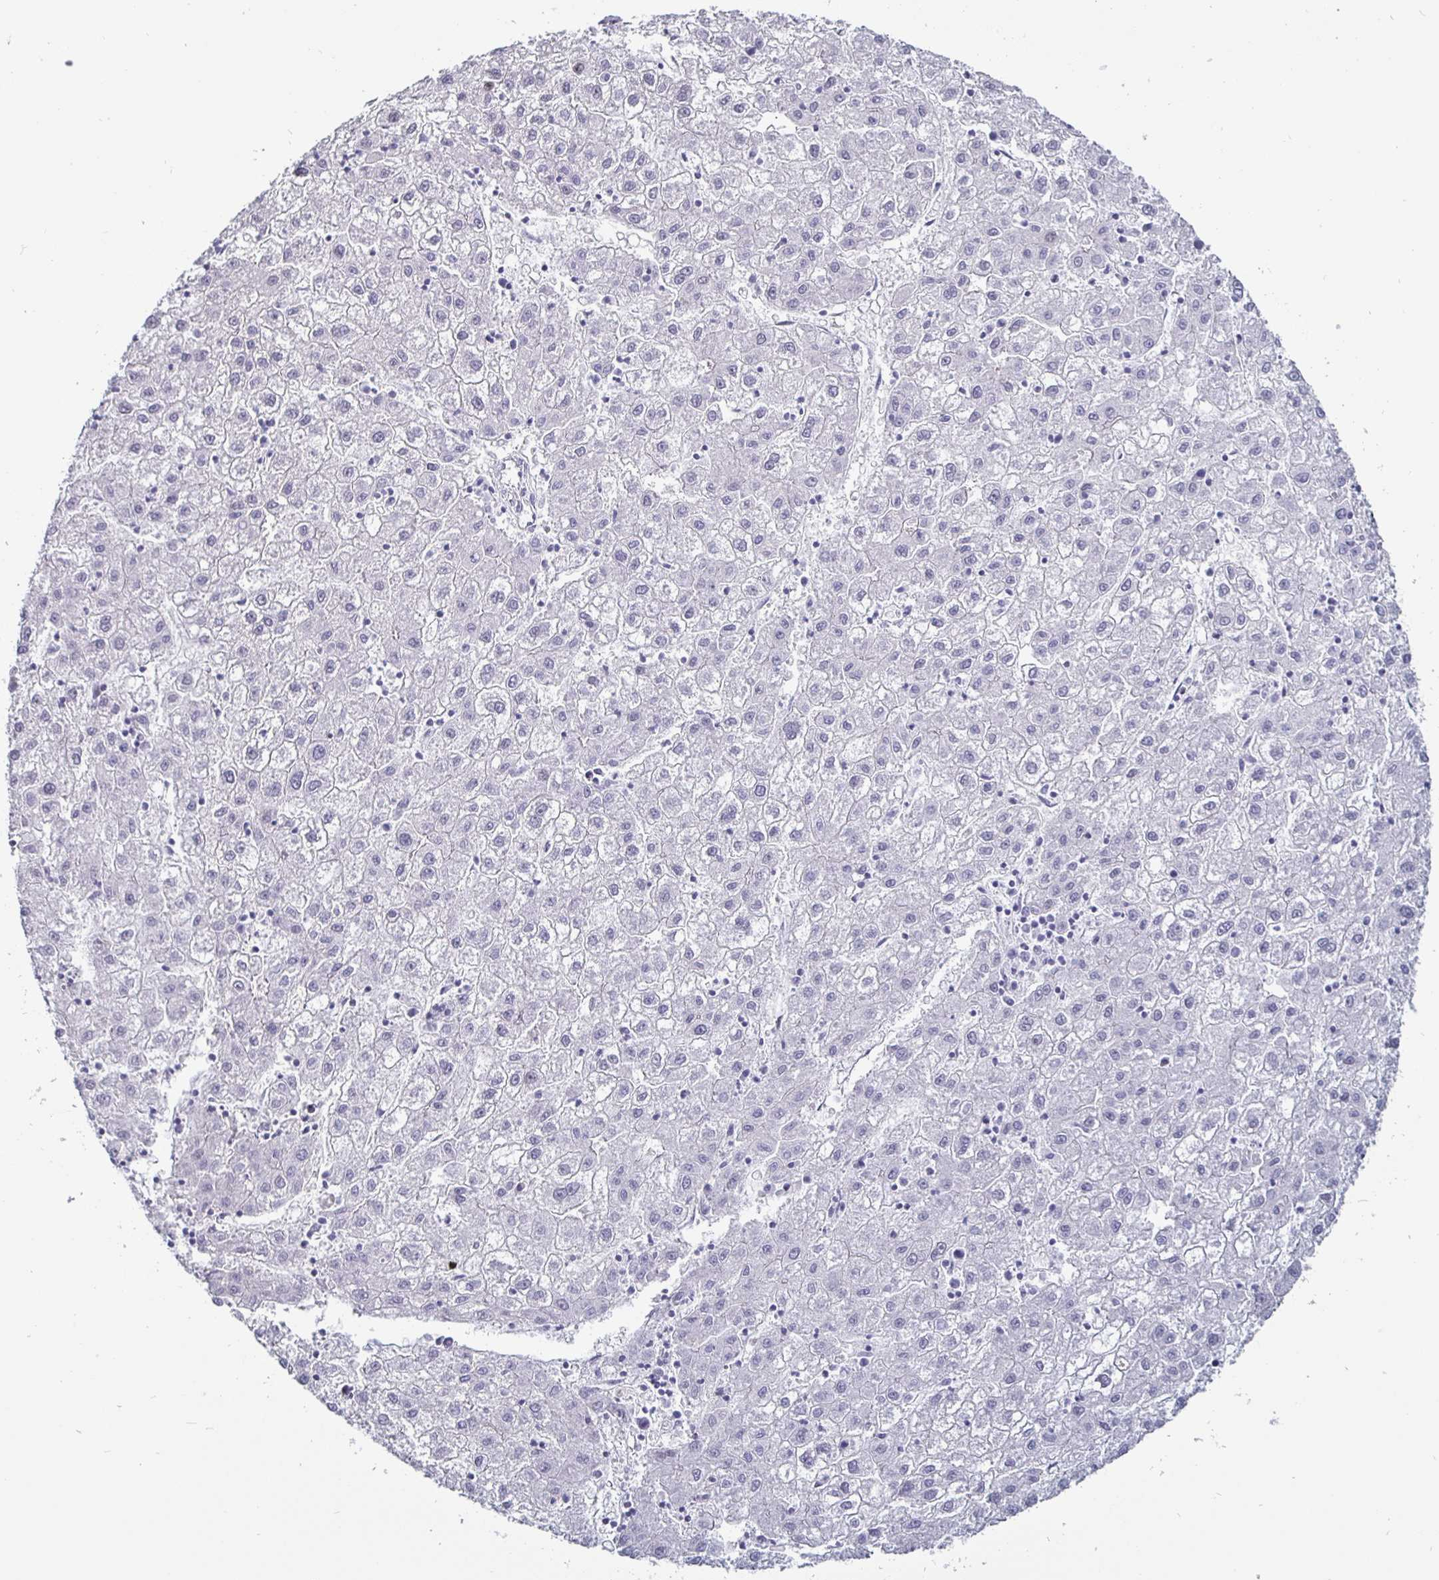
{"staining": {"intensity": "negative", "quantity": "none", "location": "none"}, "tissue": "liver cancer", "cell_type": "Tumor cells", "image_type": "cancer", "snomed": [{"axis": "morphology", "description": "Carcinoma, Hepatocellular, NOS"}, {"axis": "topography", "description": "Liver"}], "caption": "DAB immunohistochemical staining of liver cancer demonstrates no significant positivity in tumor cells. (DAB (3,3'-diaminobenzidine) immunohistochemistry, high magnification).", "gene": "OOSP2", "patient": {"sex": "male", "age": 72}}